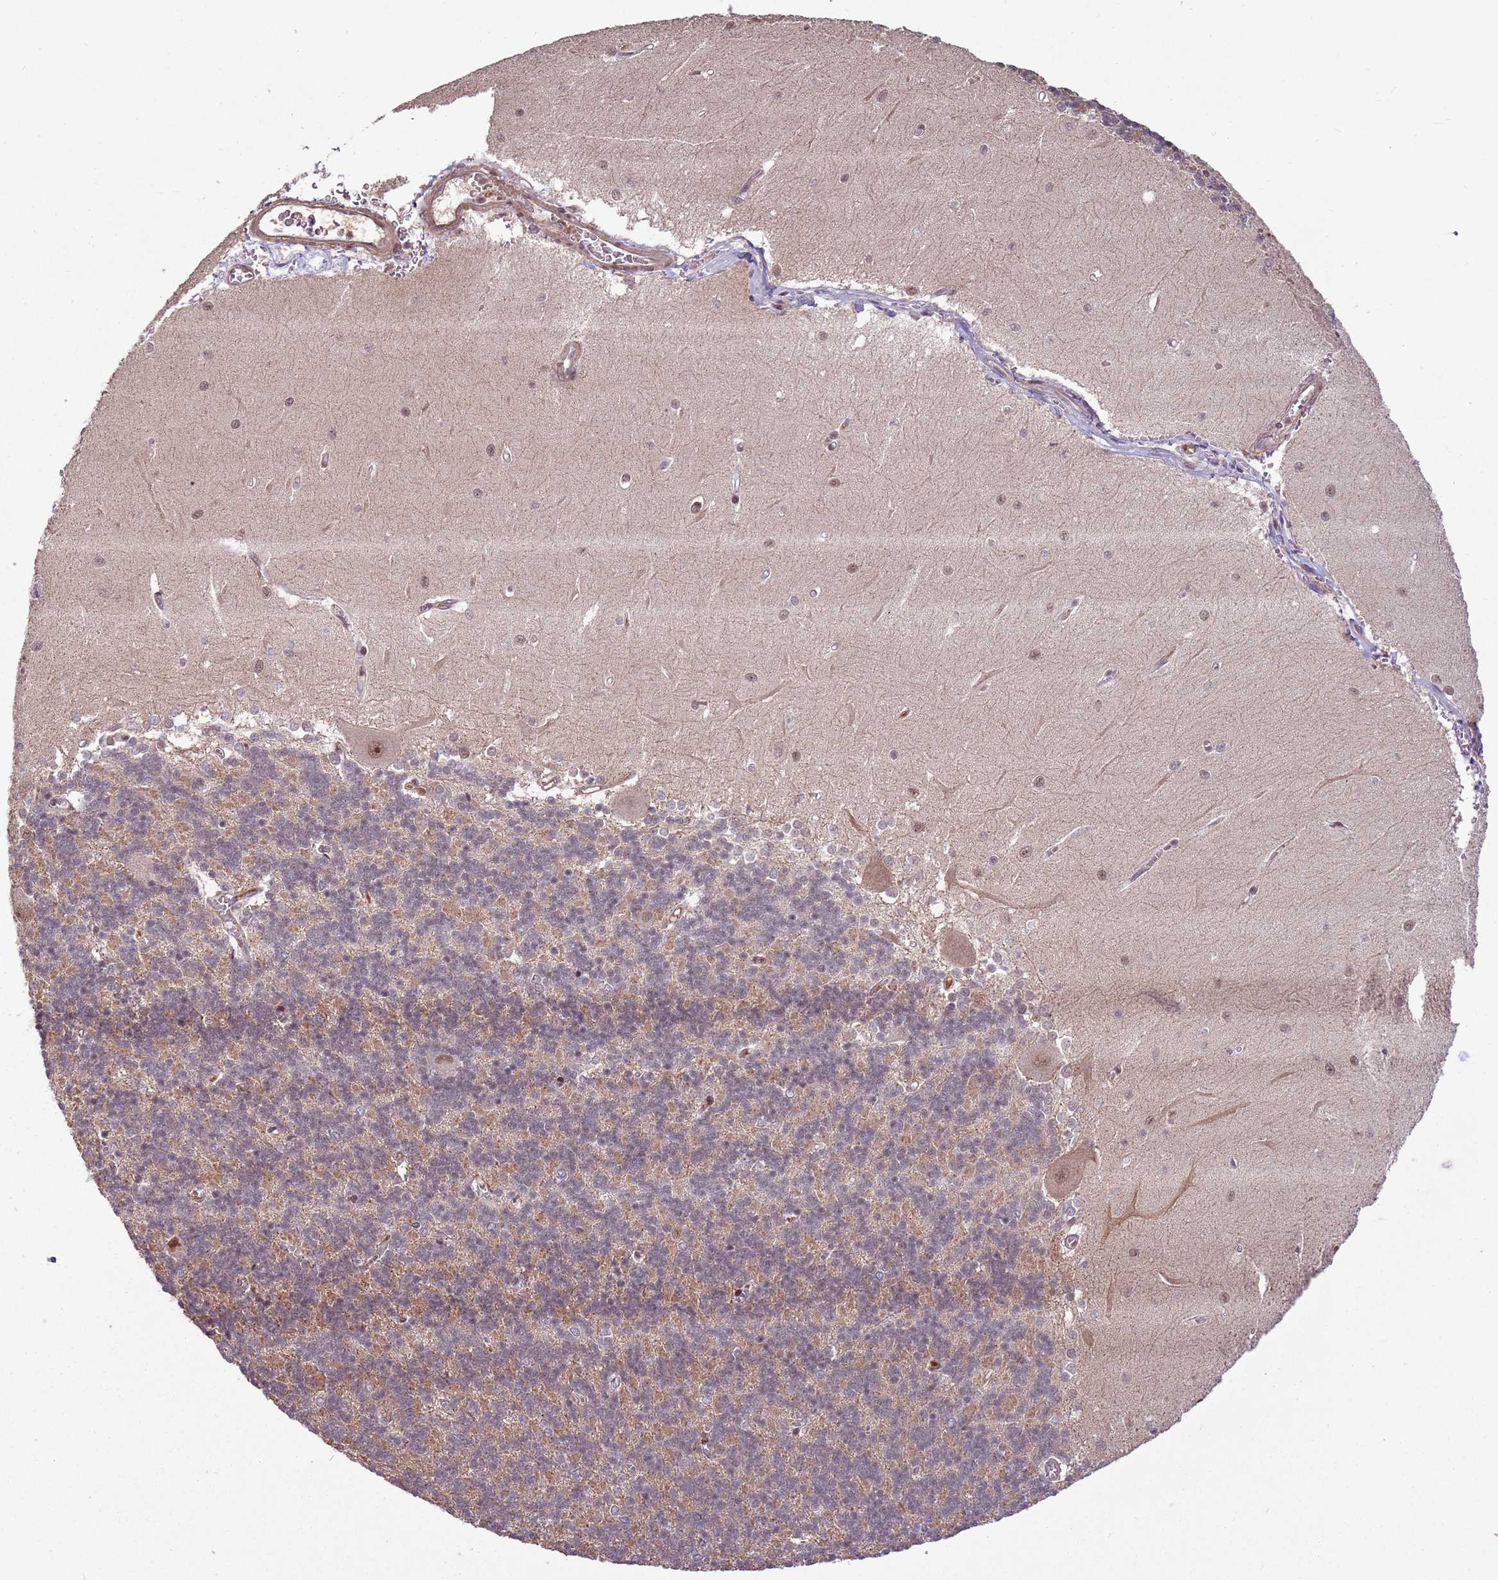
{"staining": {"intensity": "moderate", "quantity": ">75%", "location": "cytoplasmic/membranous"}, "tissue": "cerebellum", "cell_type": "Cells in granular layer", "image_type": "normal", "snomed": [{"axis": "morphology", "description": "Normal tissue, NOS"}, {"axis": "topography", "description": "Cerebellum"}], "caption": "Immunohistochemical staining of benign human cerebellum exhibits moderate cytoplasmic/membranous protein staining in about >75% of cells in granular layer.", "gene": "SUDS3", "patient": {"sex": "male", "age": 37}}